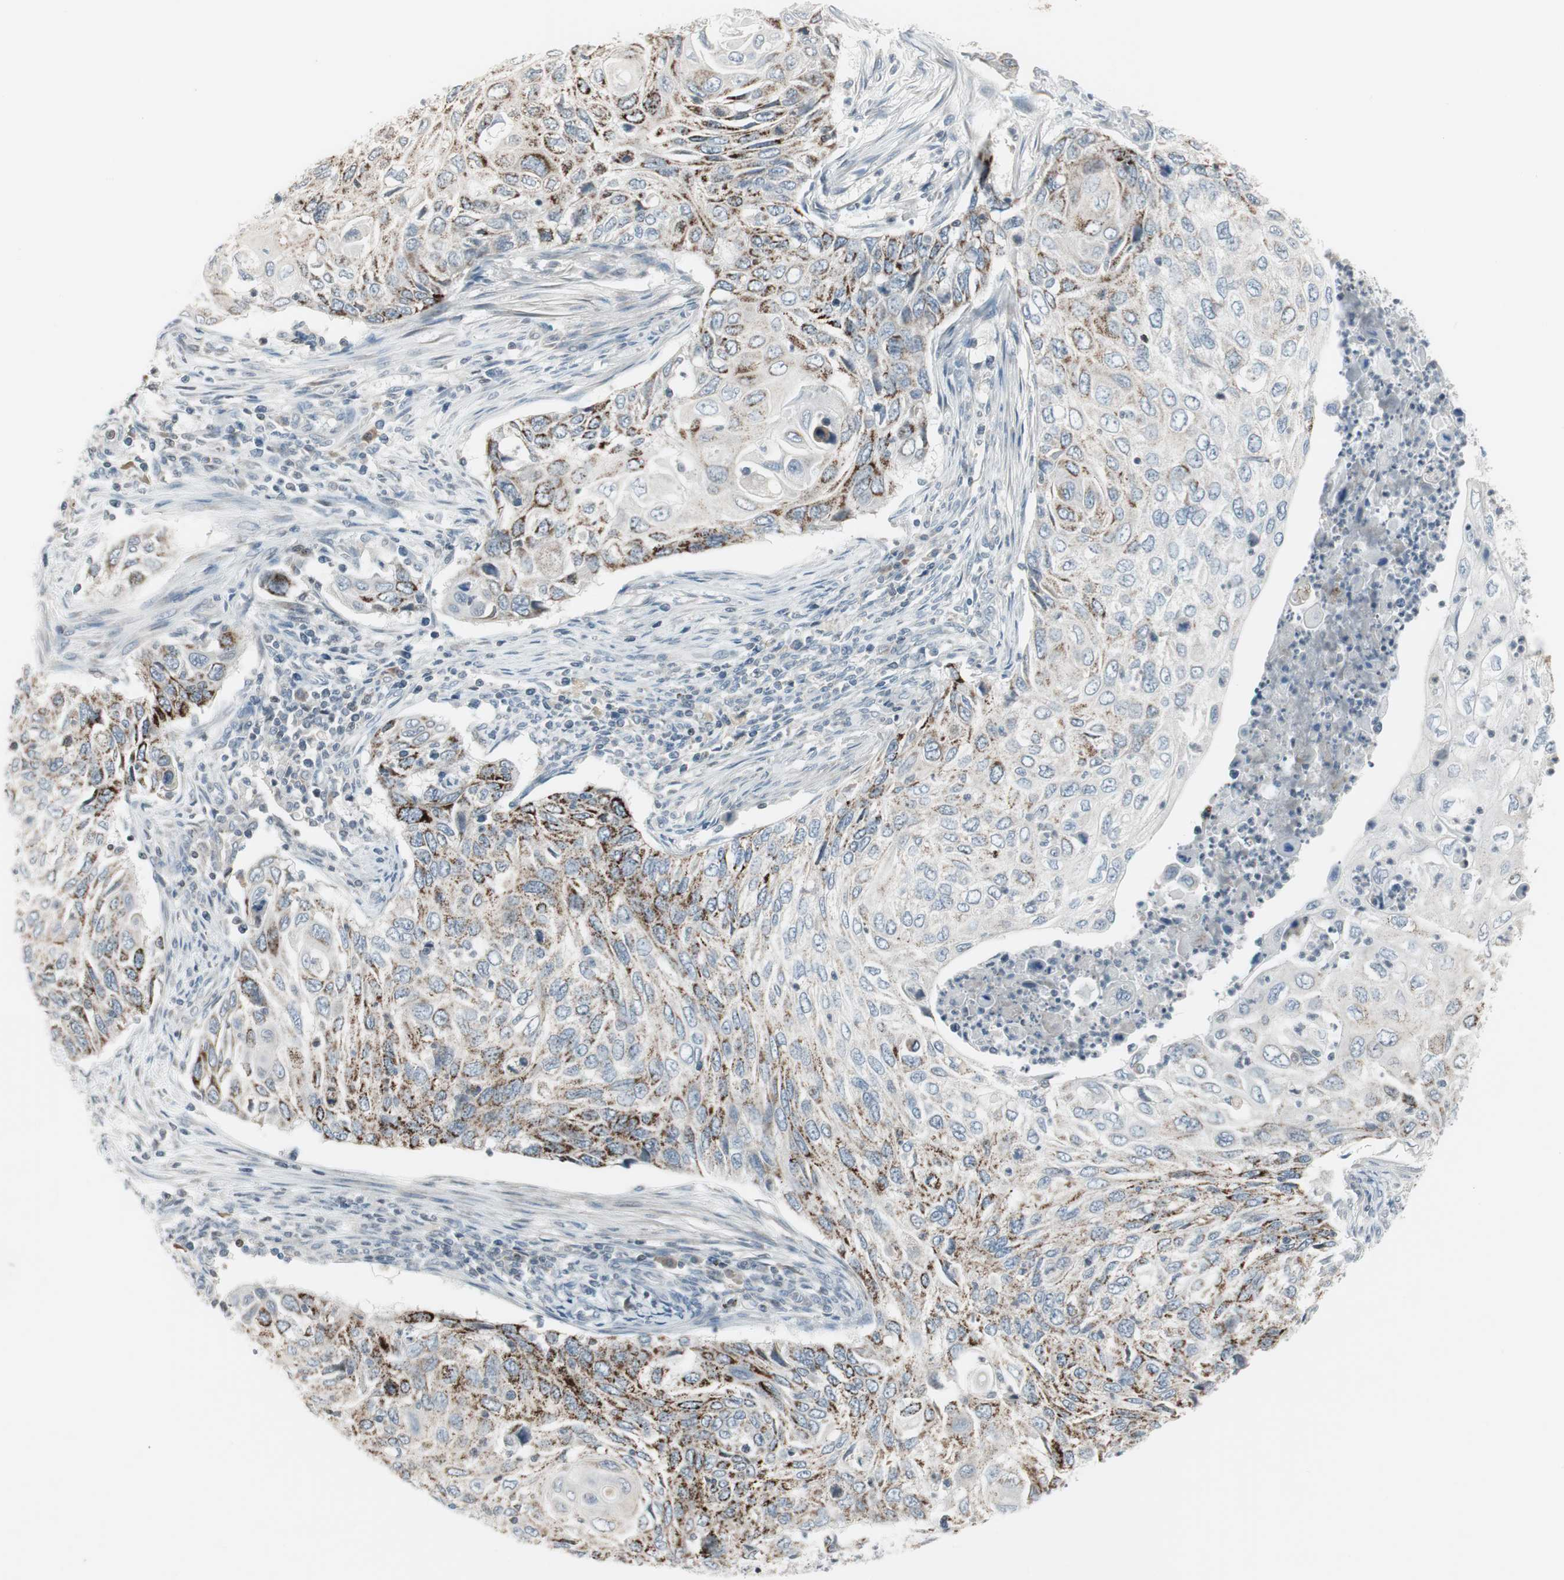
{"staining": {"intensity": "strong", "quantity": ">75%", "location": "cytoplasmic/membranous"}, "tissue": "cervical cancer", "cell_type": "Tumor cells", "image_type": "cancer", "snomed": [{"axis": "morphology", "description": "Squamous cell carcinoma, NOS"}, {"axis": "topography", "description": "Cervix"}], "caption": "Strong cytoplasmic/membranous protein staining is present in about >75% of tumor cells in squamous cell carcinoma (cervical).", "gene": "ARG2", "patient": {"sex": "female", "age": 70}}